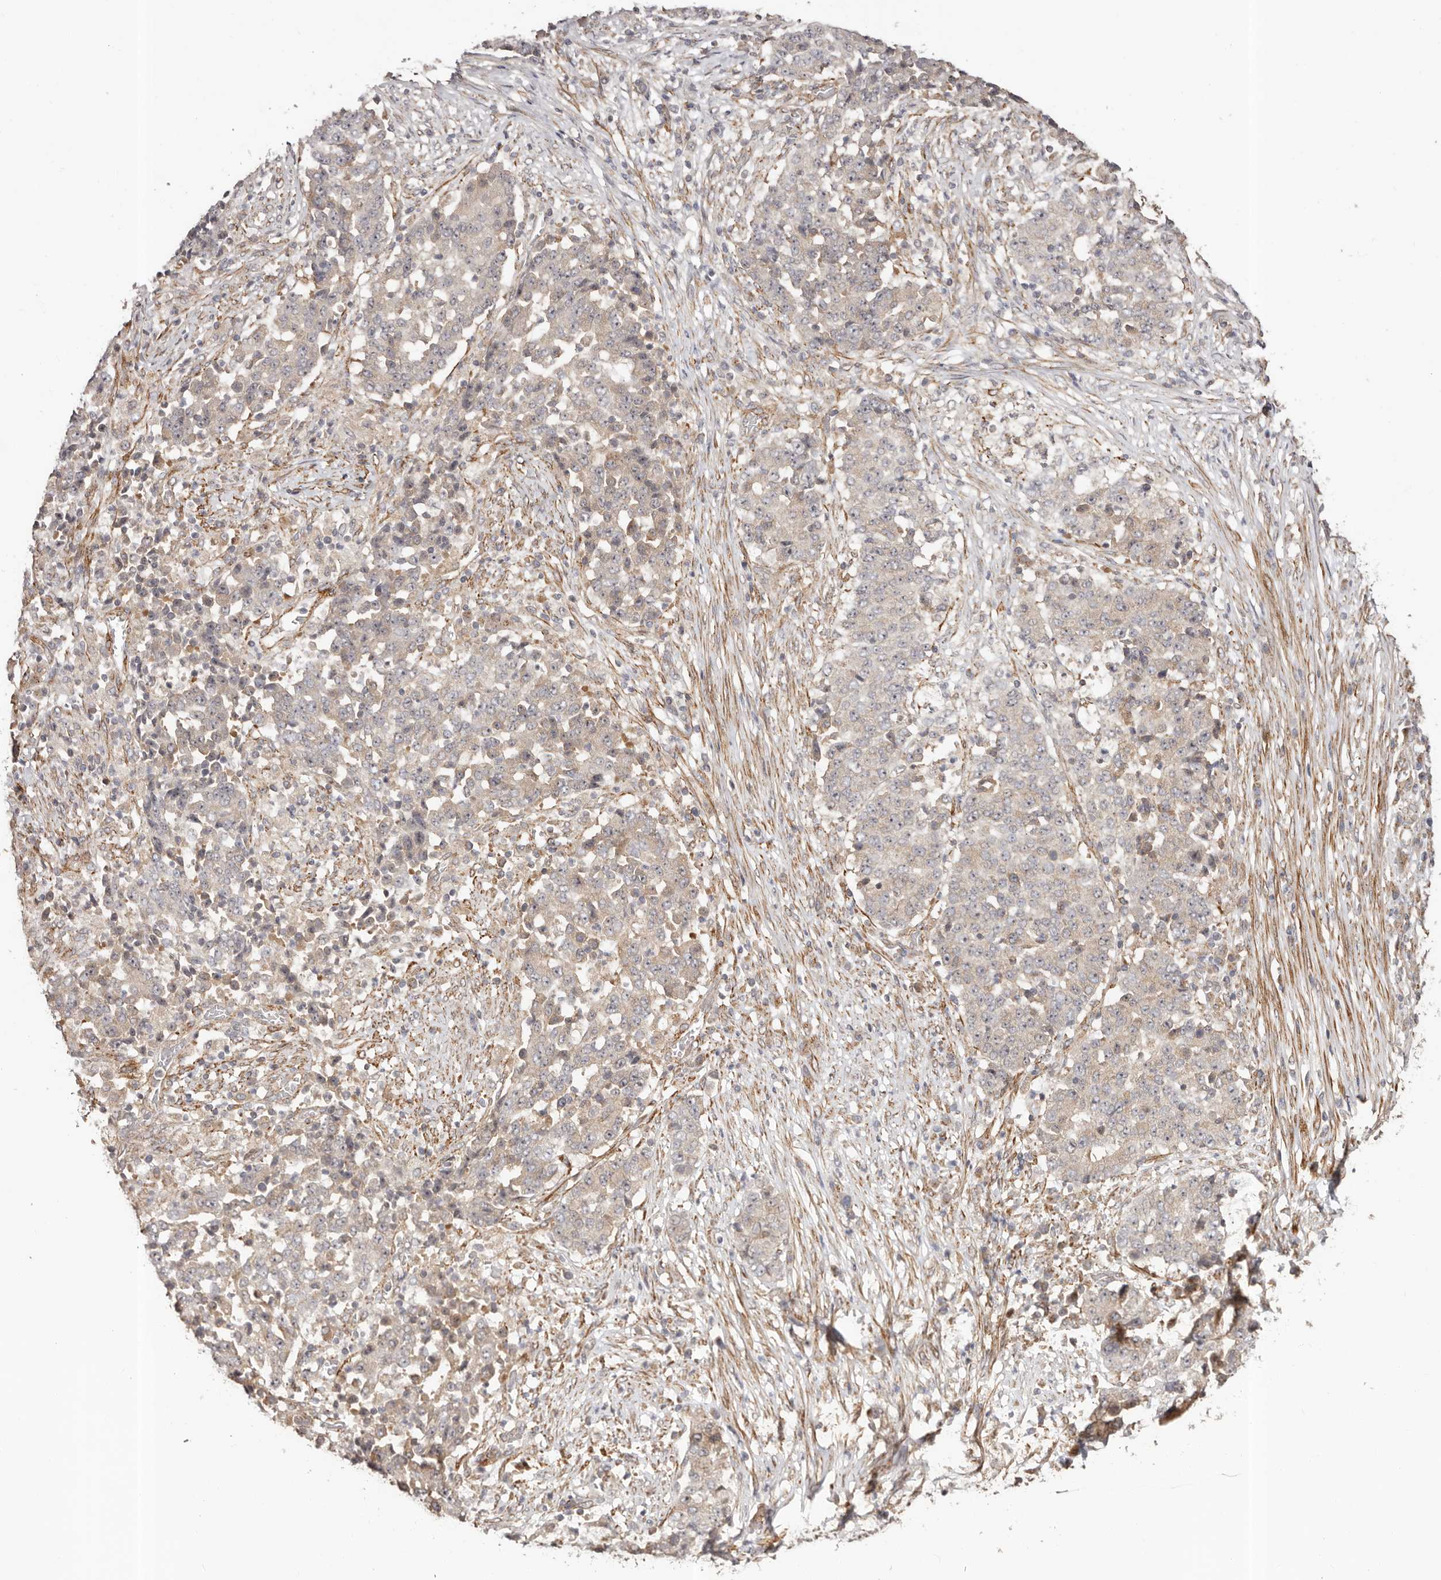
{"staining": {"intensity": "weak", "quantity": "25%-75%", "location": "cytoplasmic/membranous"}, "tissue": "stomach cancer", "cell_type": "Tumor cells", "image_type": "cancer", "snomed": [{"axis": "morphology", "description": "Adenocarcinoma, NOS"}, {"axis": "topography", "description": "Stomach"}], "caption": "A low amount of weak cytoplasmic/membranous staining is seen in about 25%-75% of tumor cells in stomach adenocarcinoma tissue. The protein of interest is shown in brown color, while the nuclei are stained blue.", "gene": "MICAL2", "patient": {"sex": "male", "age": 59}}